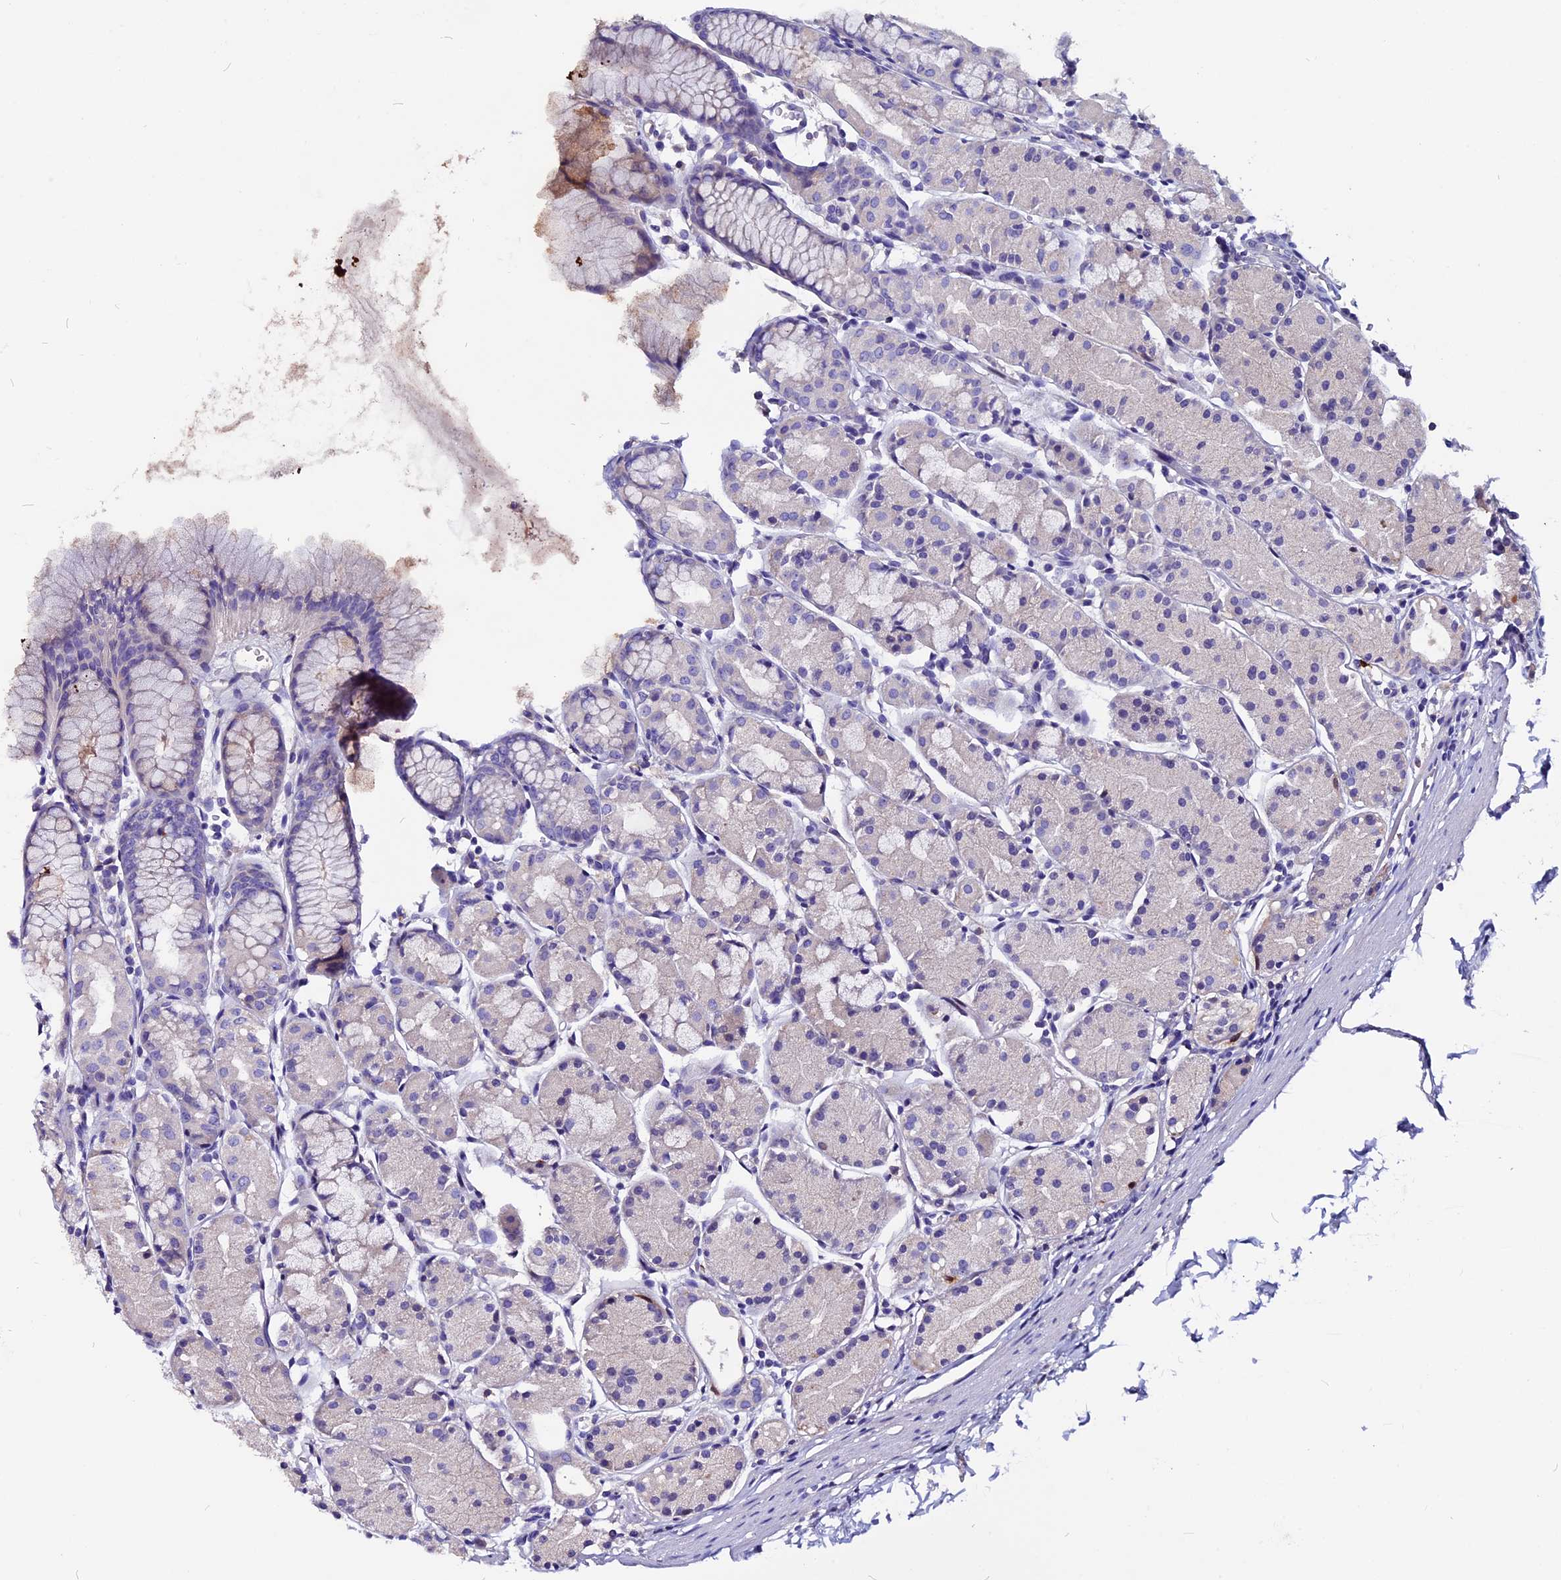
{"staining": {"intensity": "negative", "quantity": "none", "location": "none"}, "tissue": "stomach", "cell_type": "Glandular cells", "image_type": "normal", "snomed": [{"axis": "morphology", "description": "Normal tissue, NOS"}, {"axis": "topography", "description": "Stomach, upper"}], "caption": "Immunohistochemical staining of unremarkable stomach demonstrates no significant positivity in glandular cells.", "gene": "CCBE1", "patient": {"sex": "male", "age": 47}}